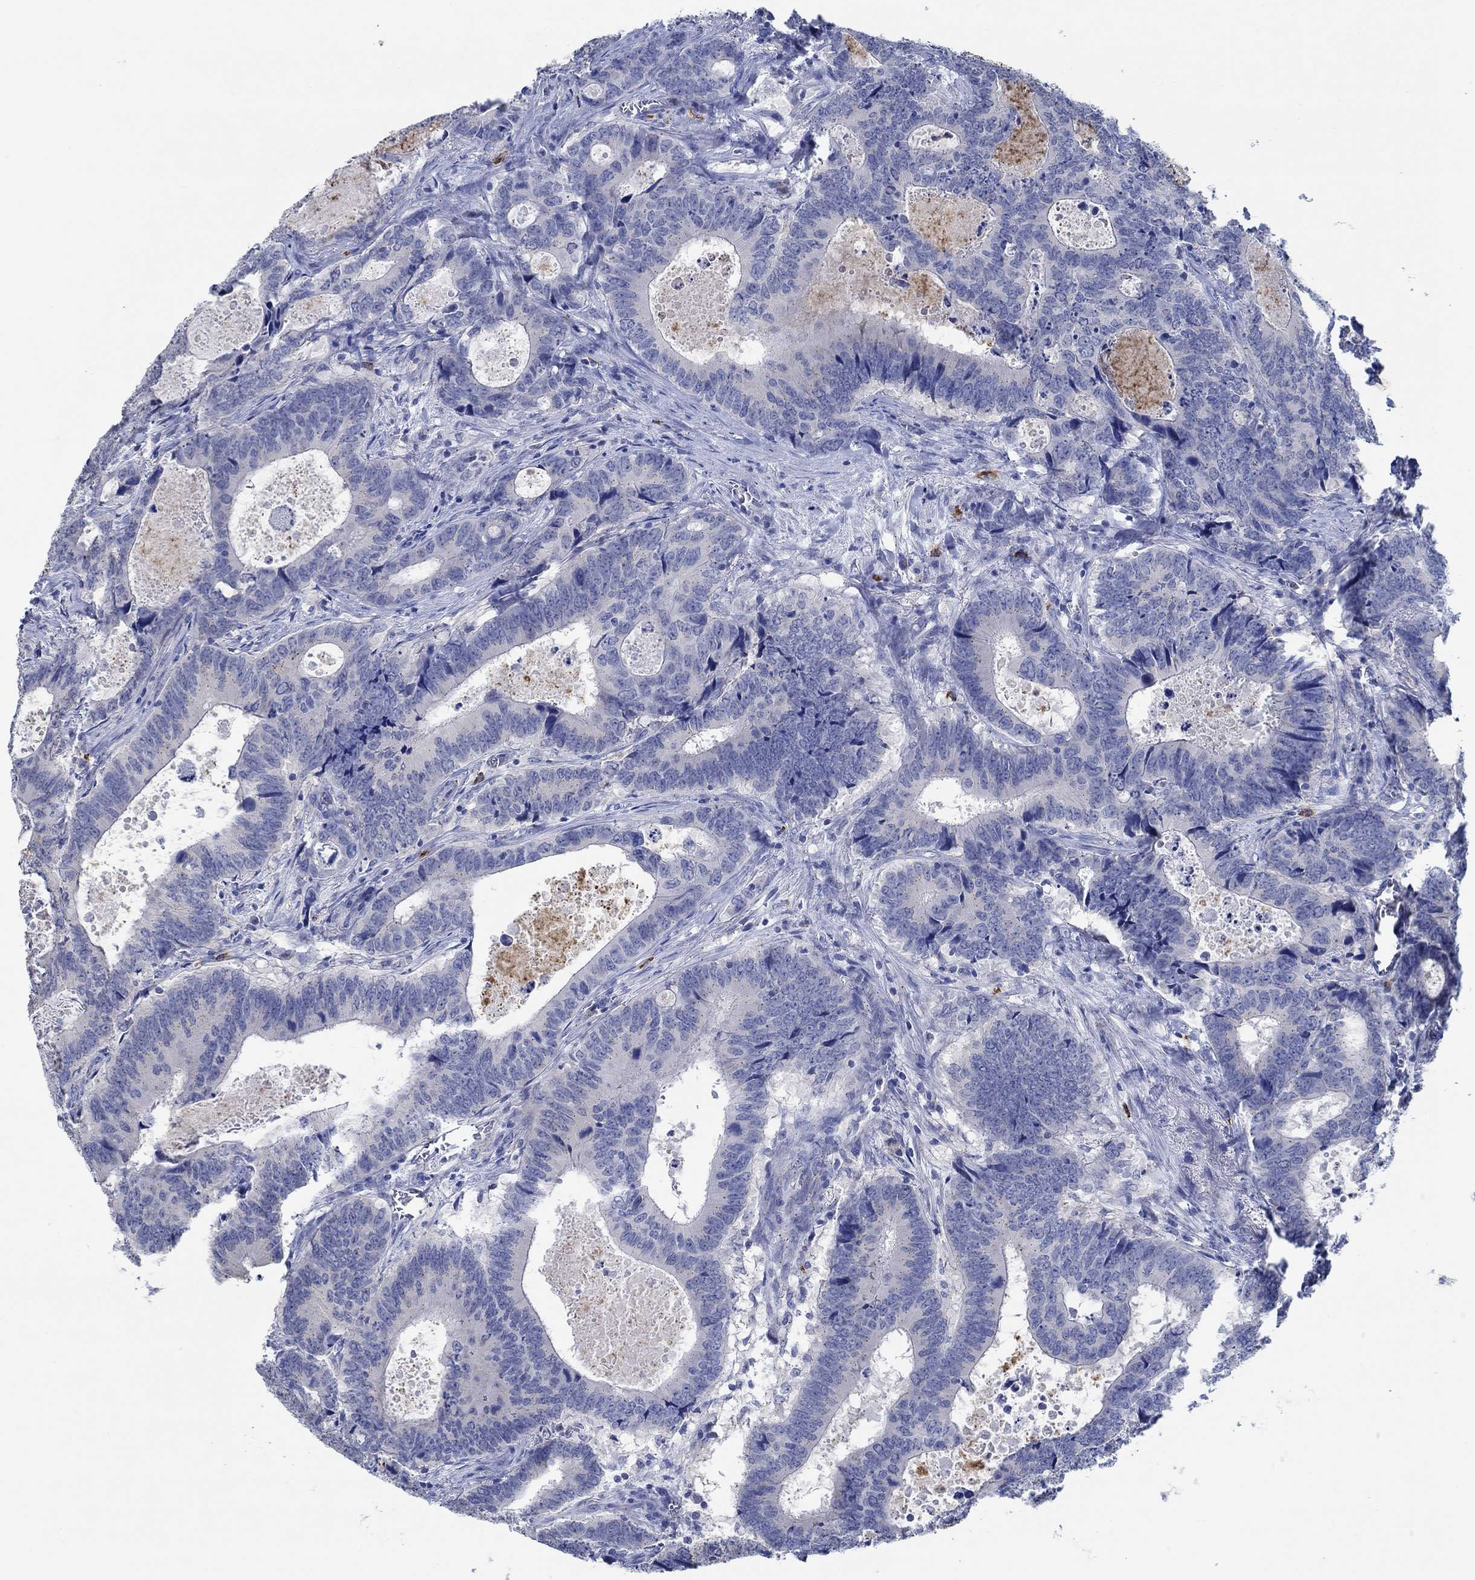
{"staining": {"intensity": "negative", "quantity": "none", "location": "none"}, "tissue": "colorectal cancer", "cell_type": "Tumor cells", "image_type": "cancer", "snomed": [{"axis": "morphology", "description": "Adenocarcinoma, NOS"}, {"axis": "topography", "description": "Colon"}], "caption": "The image shows no staining of tumor cells in adenocarcinoma (colorectal).", "gene": "CPM", "patient": {"sex": "female", "age": 82}}